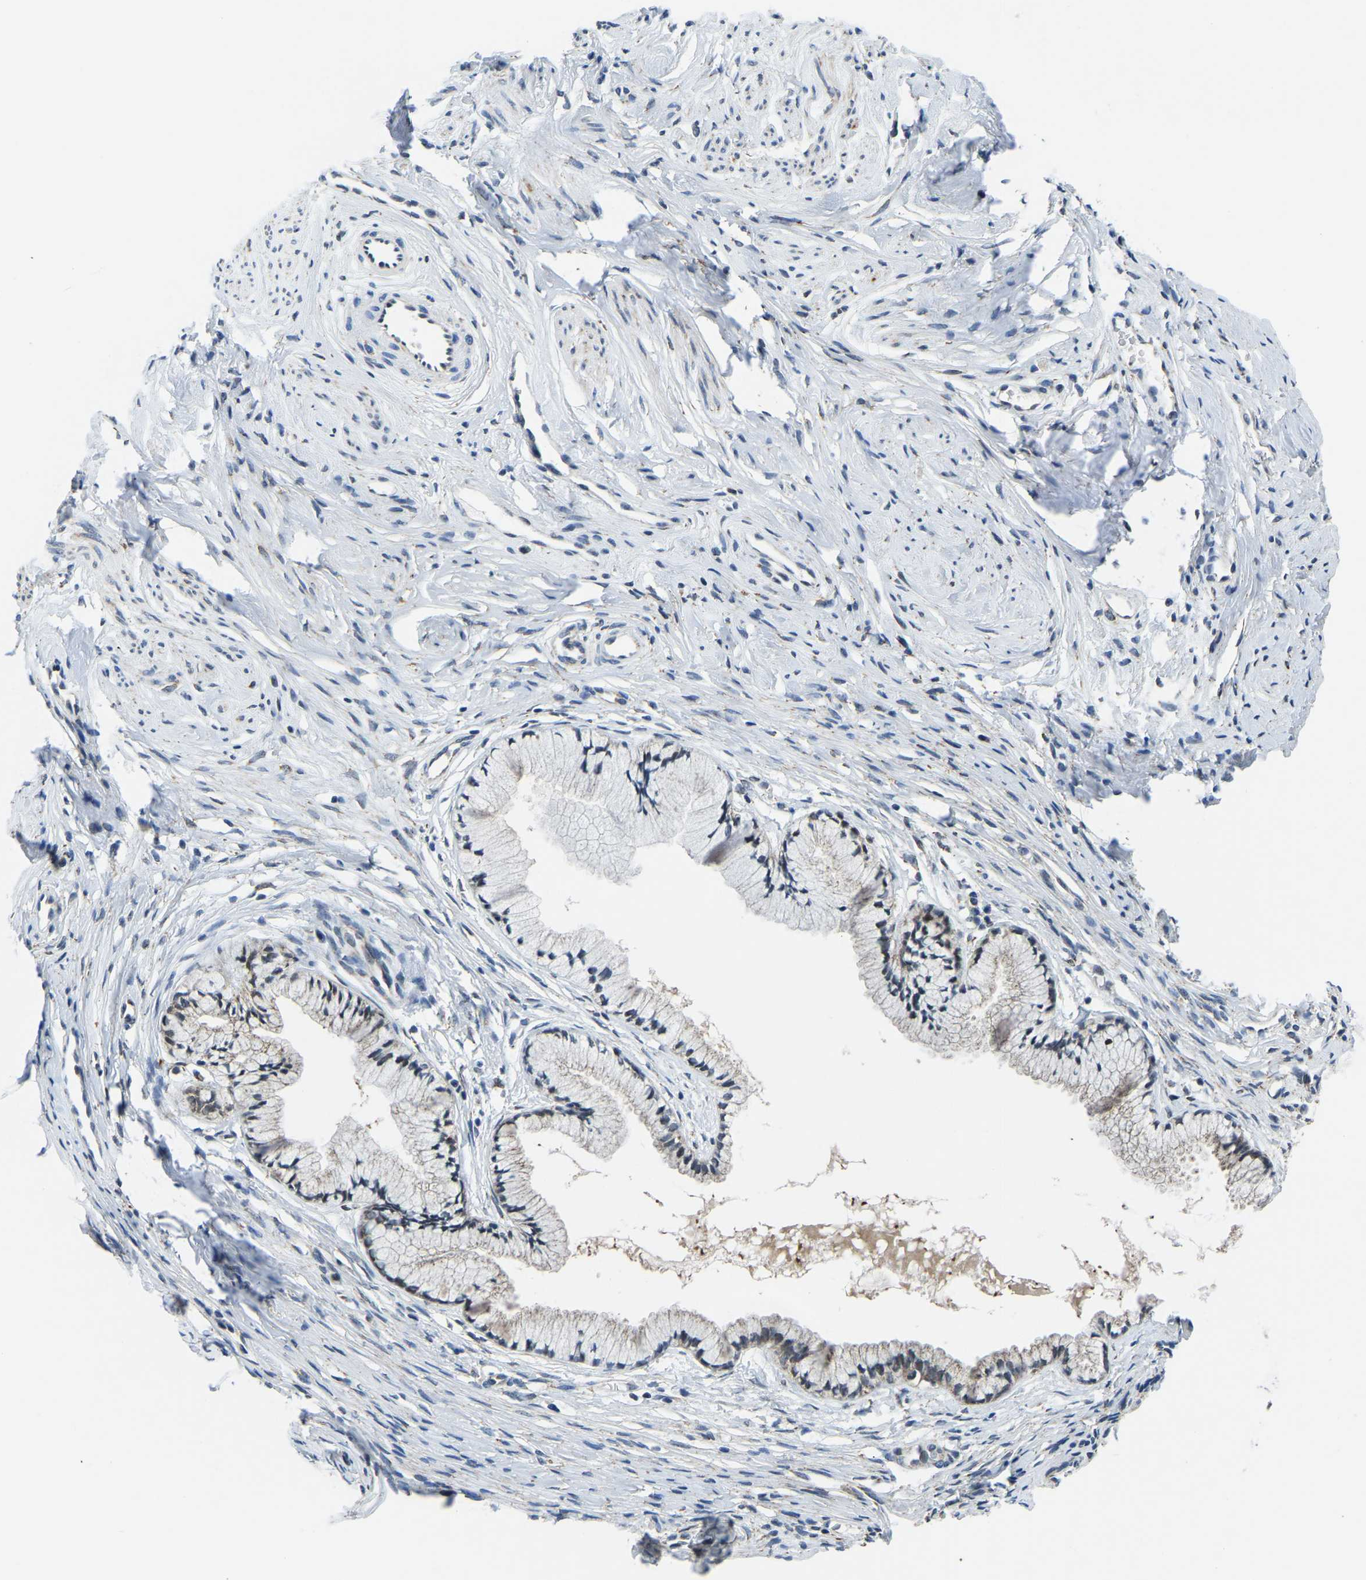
{"staining": {"intensity": "weak", "quantity": "25%-75%", "location": "cytoplasmic/membranous"}, "tissue": "cervix", "cell_type": "Glandular cells", "image_type": "normal", "snomed": [{"axis": "morphology", "description": "Normal tissue, NOS"}, {"axis": "topography", "description": "Cervix"}], "caption": "Glandular cells reveal low levels of weak cytoplasmic/membranous staining in approximately 25%-75% of cells in benign human cervix.", "gene": "BNIP3L", "patient": {"sex": "female", "age": 77}}